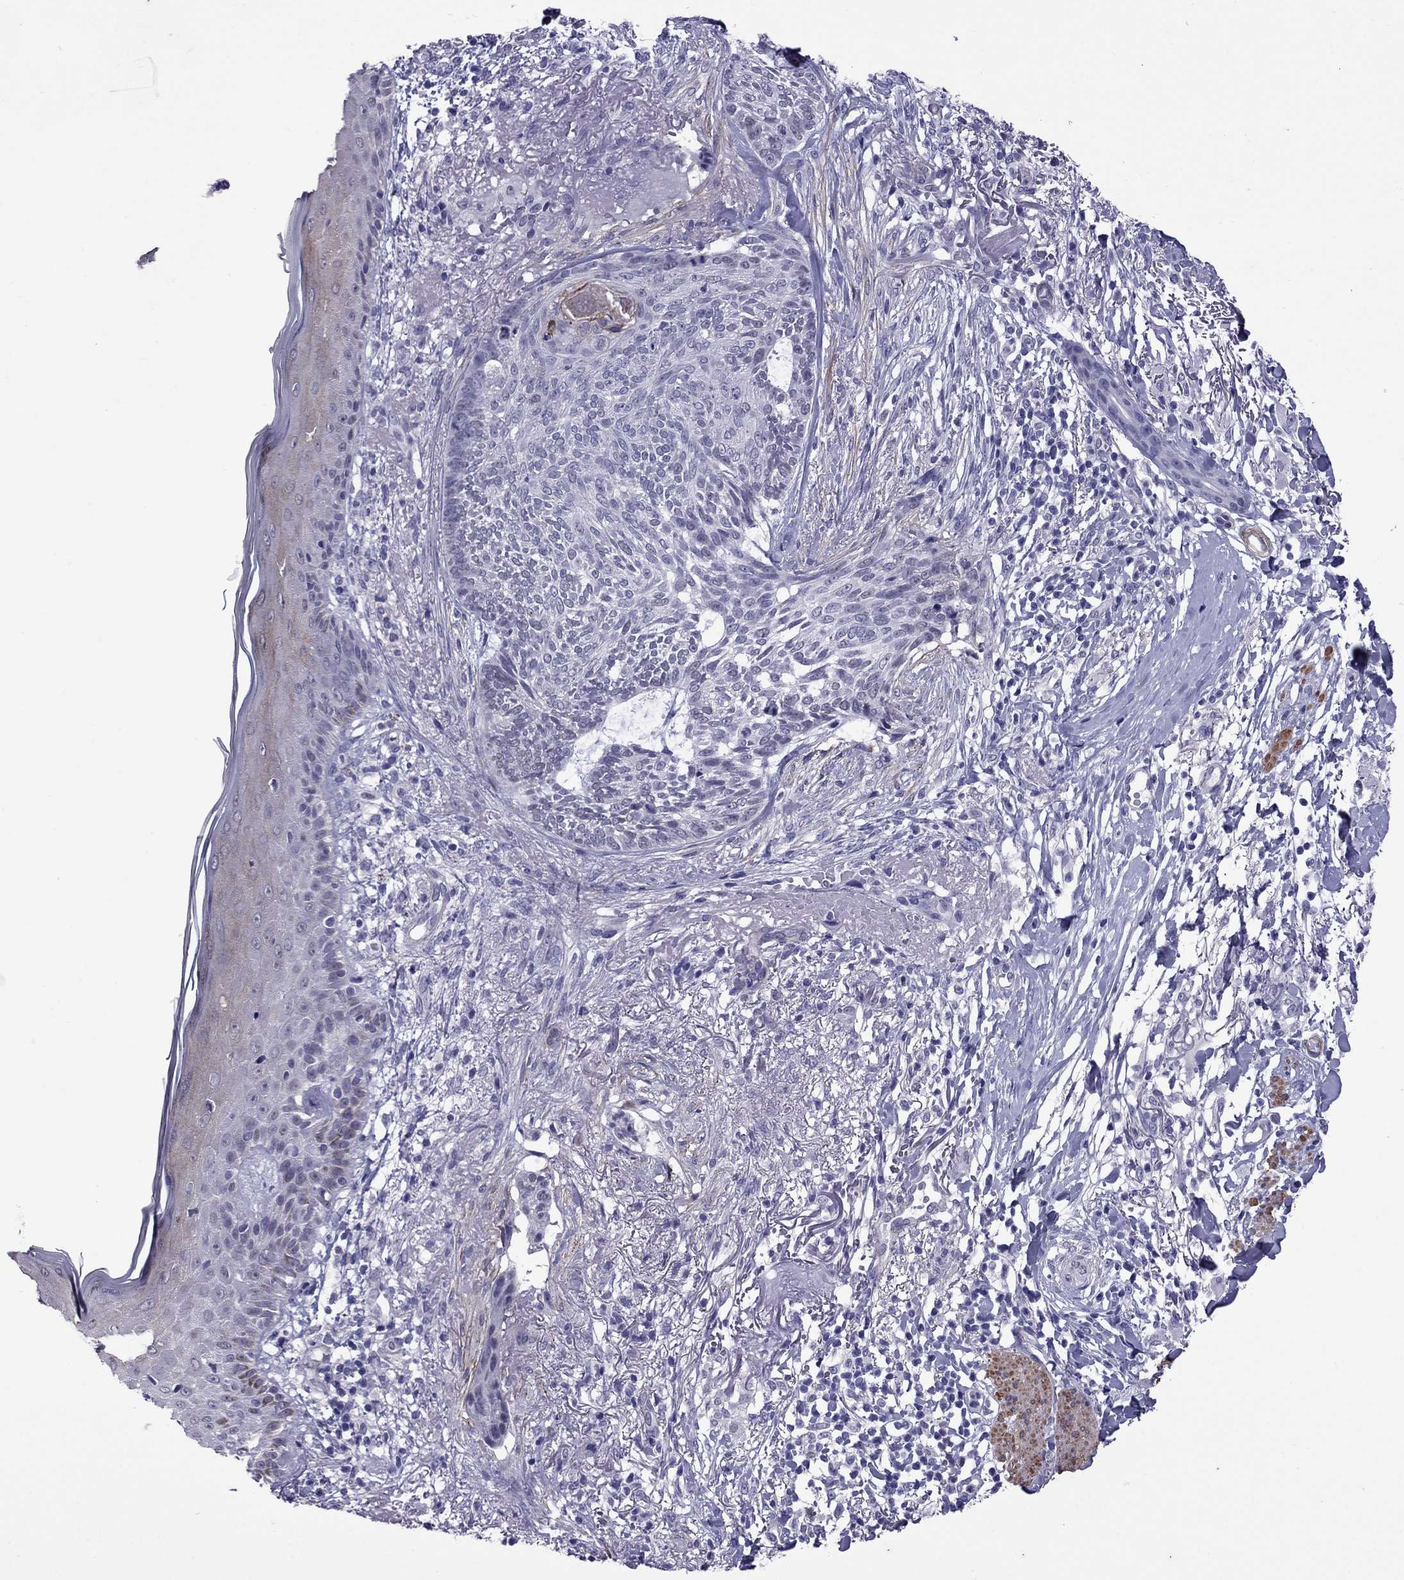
{"staining": {"intensity": "negative", "quantity": "none", "location": "none"}, "tissue": "skin cancer", "cell_type": "Tumor cells", "image_type": "cancer", "snomed": [{"axis": "morphology", "description": "Normal tissue, NOS"}, {"axis": "morphology", "description": "Basal cell carcinoma"}, {"axis": "topography", "description": "Skin"}], "caption": "Immunohistochemistry micrograph of neoplastic tissue: skin basal cell carcinoma stained with DAB (3,3'-diaminobenzidine) reveals no significant protein positivity in tumor cells.", "gene": "CHRNA5", "patient": {"sex": "male", "age": 84}}